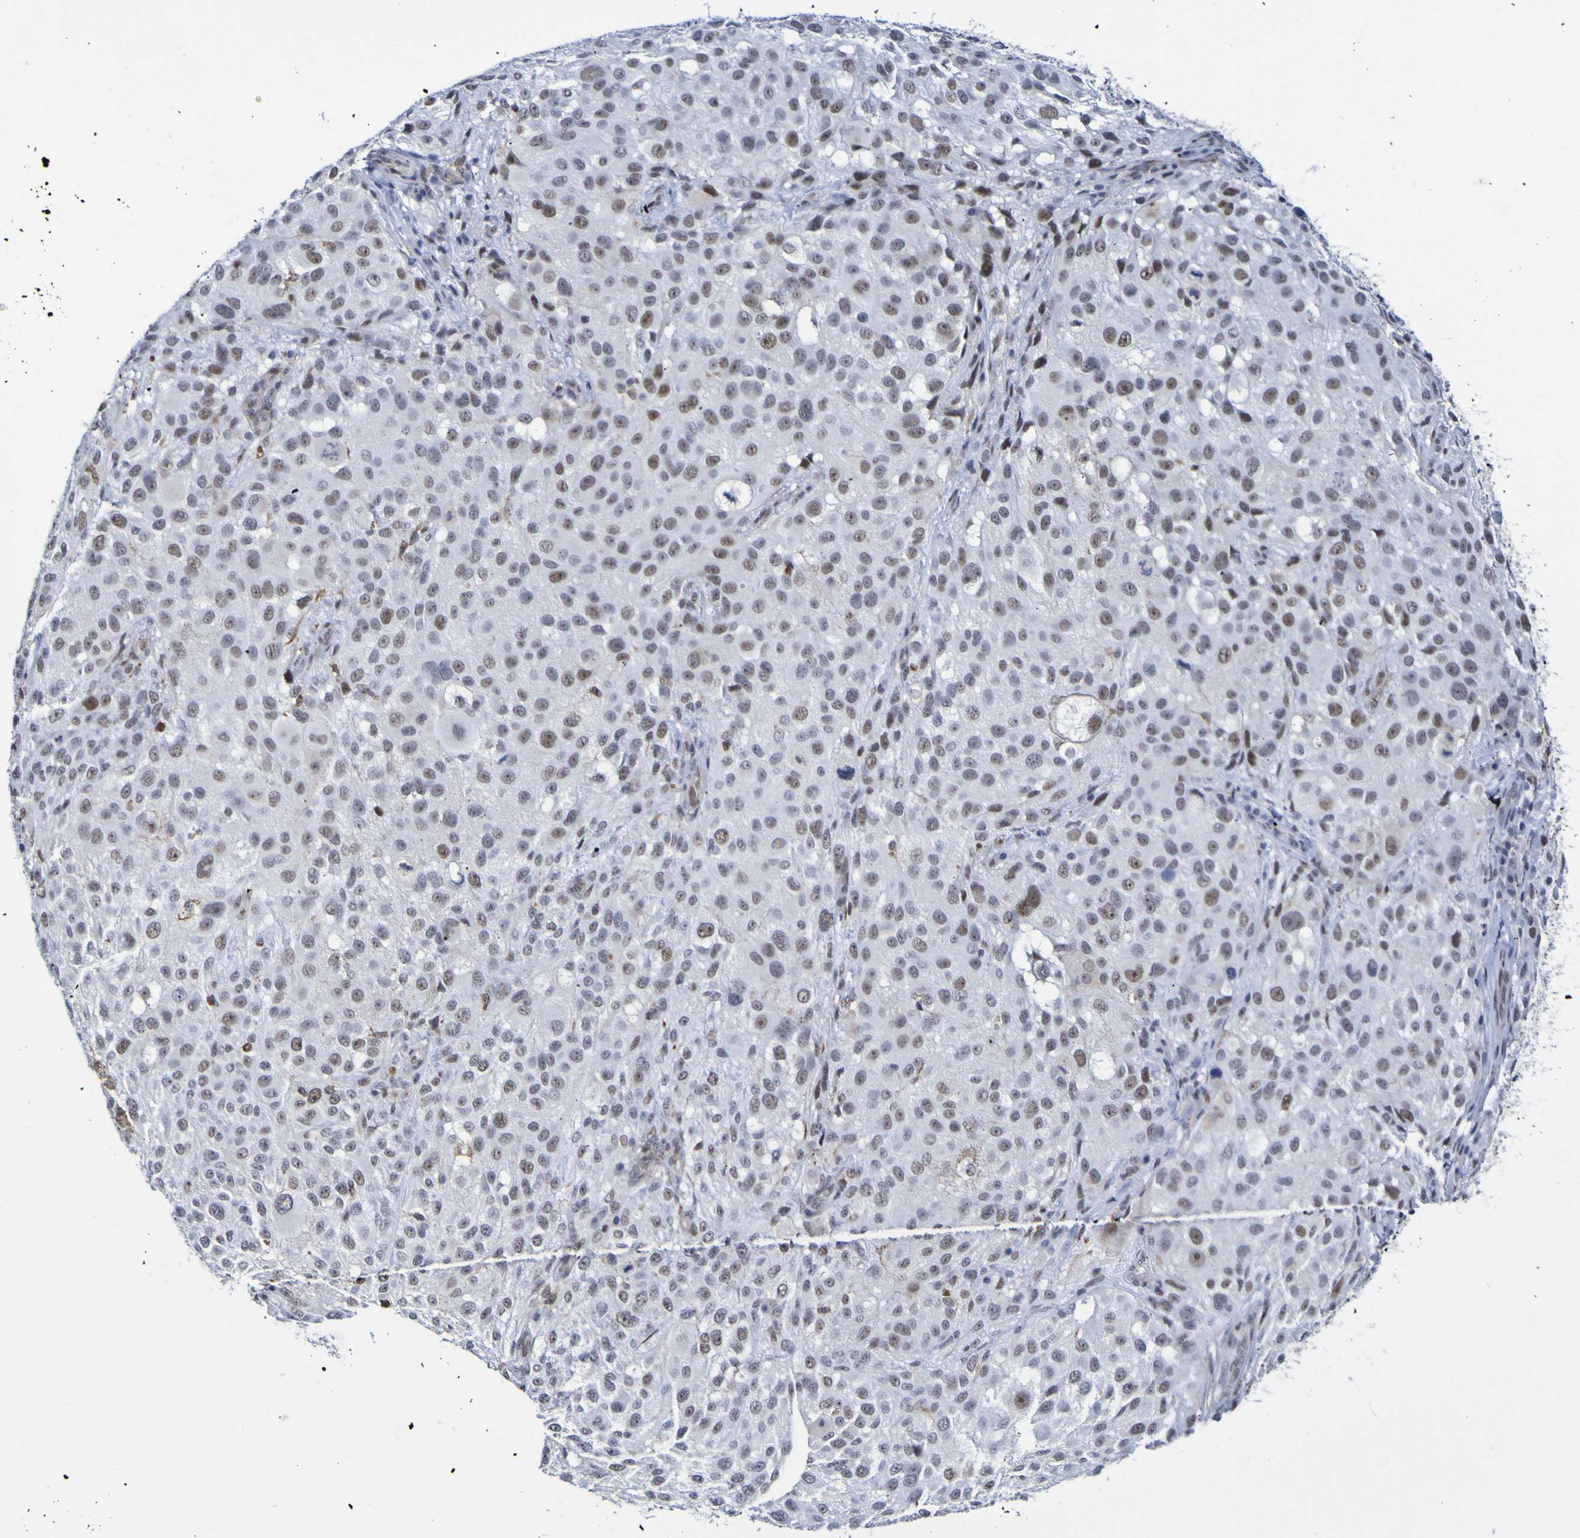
{"staining": {"intensity": "weak", "quantity": "25%-75%", "location": "nuclear"}, "tissue": "melanoma", "cell_type": "Tumor cells", "image_type": "cancer", "snomed": [{"axis": "morphology", "description": "Necrosis, NOS"}, {"axis": "morphology", "description": "Malignant melanoma, NOS"}, {"axis": "topography", "description": "Skin"}], "caption": "This is a photomicrograph of immunohistochemistry (IHC) staining of malignant melanoma, which shows weak expression in the nuclear of tumor cells.", "gene": "CDC5L", "patient": {"sex": "female", "age": 87}}